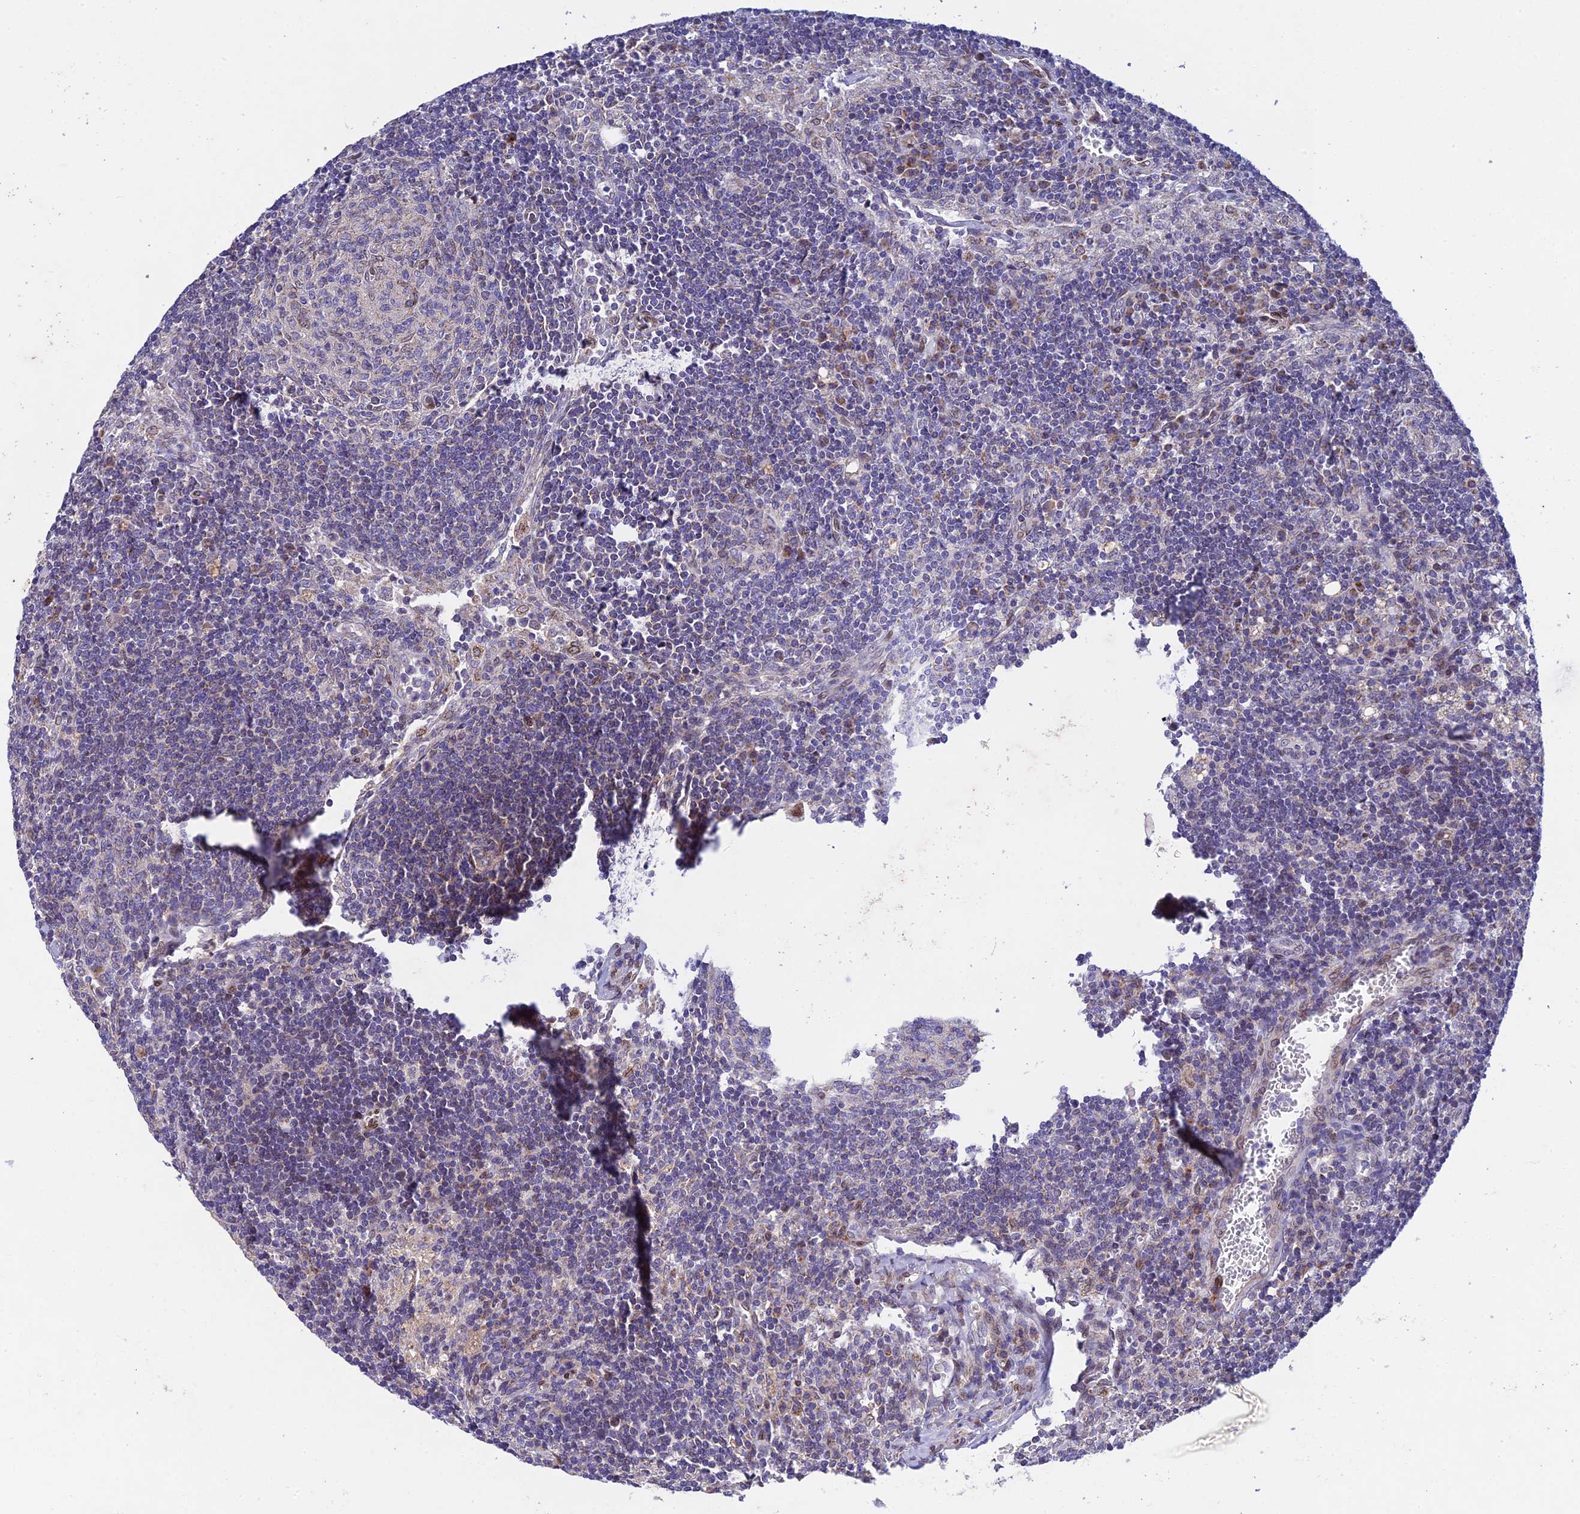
{"staining": {"intensity": "negative", "quantity": "none", "location": "none"}, "tissue": "lymph node", "cell_type": "Germinal center cells", "image_type": "normal", "snomed": [{"axis": "morphology", "description": "Normal tissue, NOS"}, {"axis": "topography", "description": "Lymph node"}], "caption": "Immunohistochemistry of unremarkable lymph node displays no staining in germinal center cells.", "gene": "MGAT2", "patient": {"sex": "female", "age": 73}}